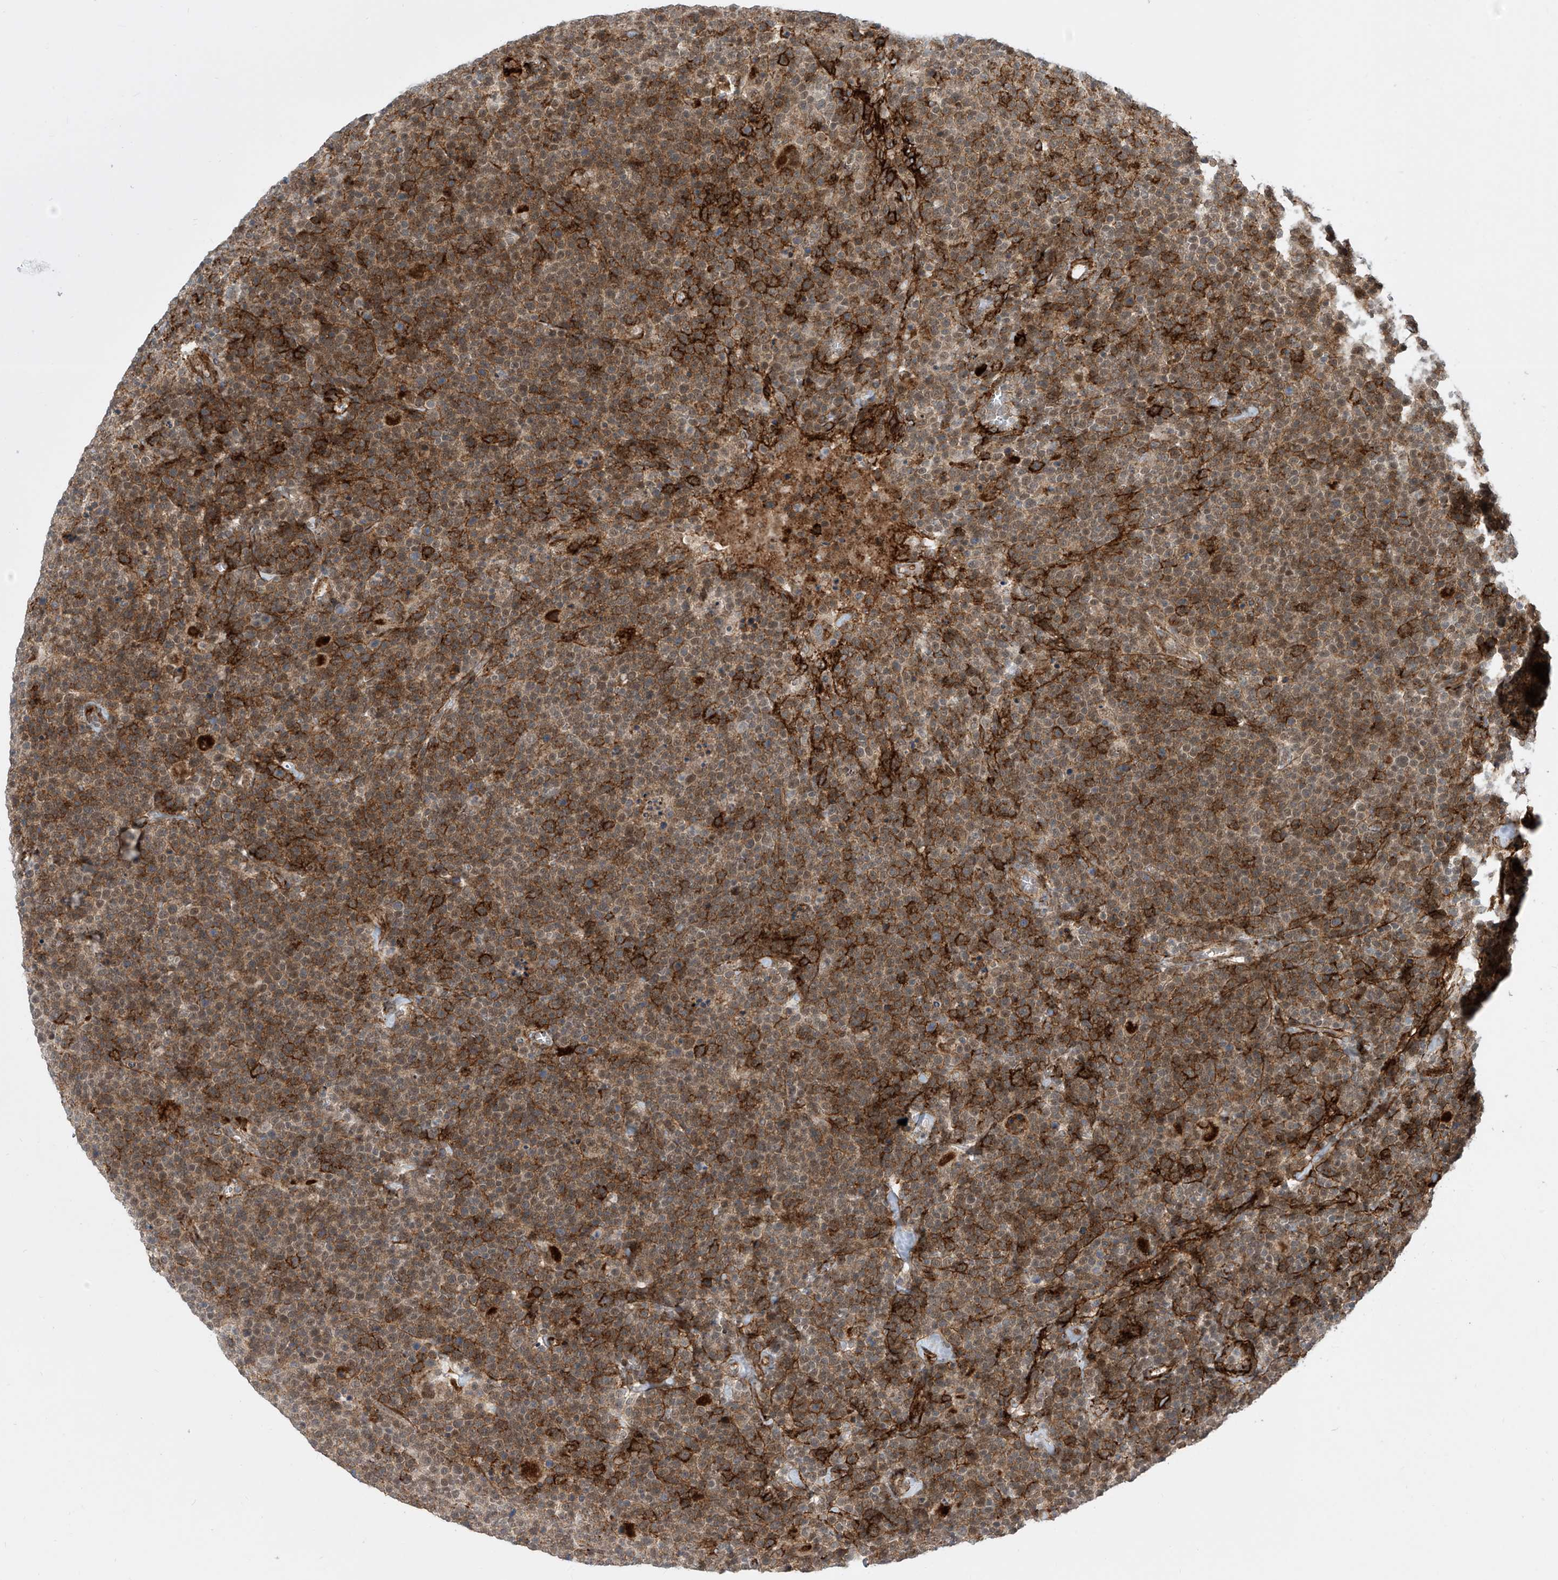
{"staining": {"intensity": "moderate", "quantity": ">75%", "location": "cytoplasmic/membranous"}, "tissue": "lymphoma", "cell_type": "Tumor cells", "image_type": "cancer", "snomed": [{"axis": "morphology", "description": "Malignant lymphoma, non-Hodgkin's type, High grade"}, {"axis": "topography", "description": "Lymph node"}], "caption": "Immunohistochemical staining of human malignant lymphoma, non-Hodgkin's type (high-grade) shows medium levels of moderate cytoplasmic/membranous protein positivity in about >75% of tumor cells. The protein of interest is shown in brown color, while the nuclei are stained blue.", "gene": "LAGE3", "patient": {"sex": "male", "age": 61}}